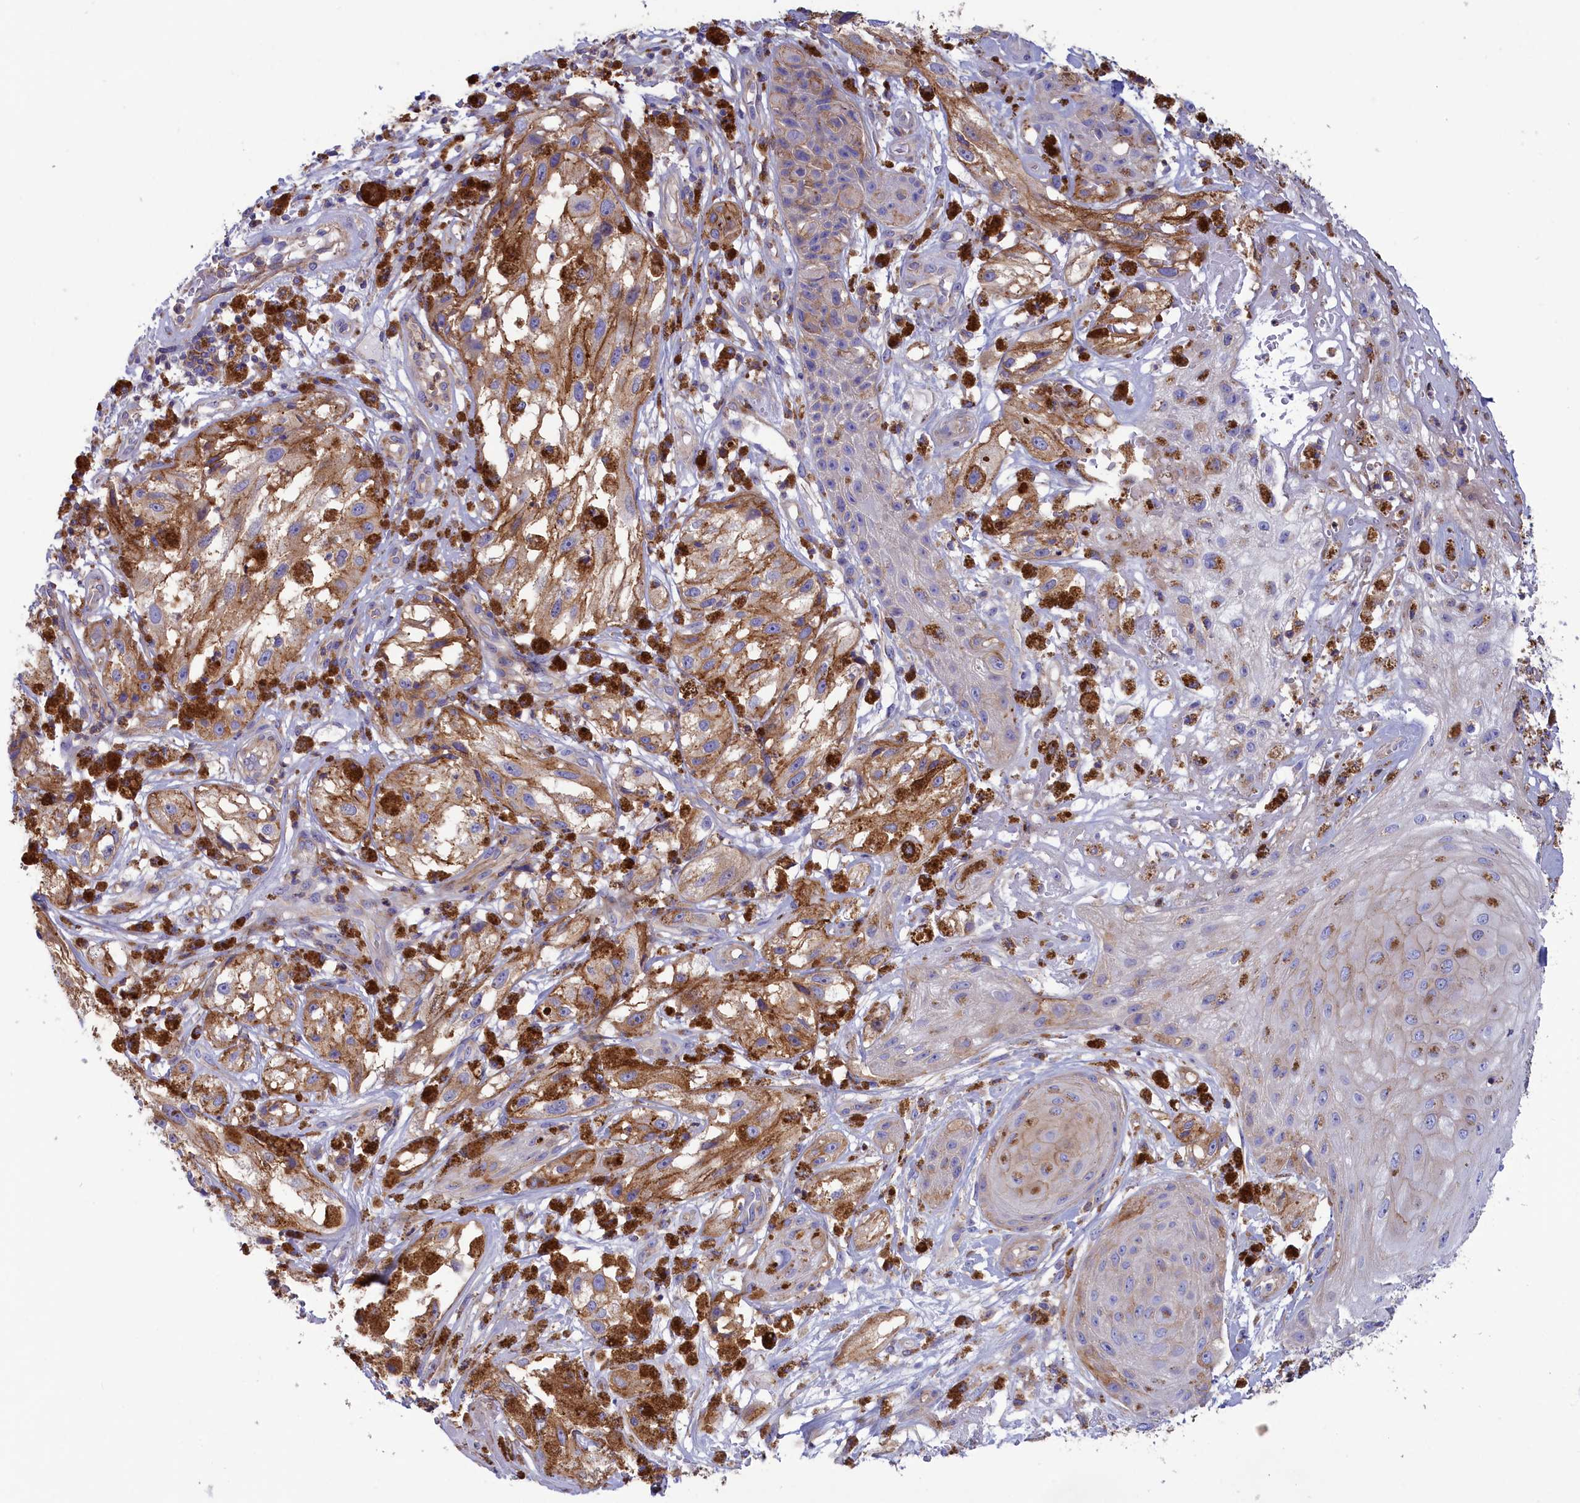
{"staining": {"intensity": "moderate", "quantity": ">75%", "location": "cytoplasmic/membranous"}, "tissue": "melanoma", "cell_type": "Tumor cells", "image_type": "cancer", "snomed": [{"axis": "morphology", "description": "Malignant melanoma, NOS"}, {"axis": "topography", "description": "Skin"}], "caption": "Immunohistochemistry (IHC) (DAB) staining of human malignant melanoma displays moderate cytoplasmic/membranous protein positivity in approximately >75% of tumor cells.", "gene": "SCAMP4", "patient": {"sex": "male", "age": 88}}